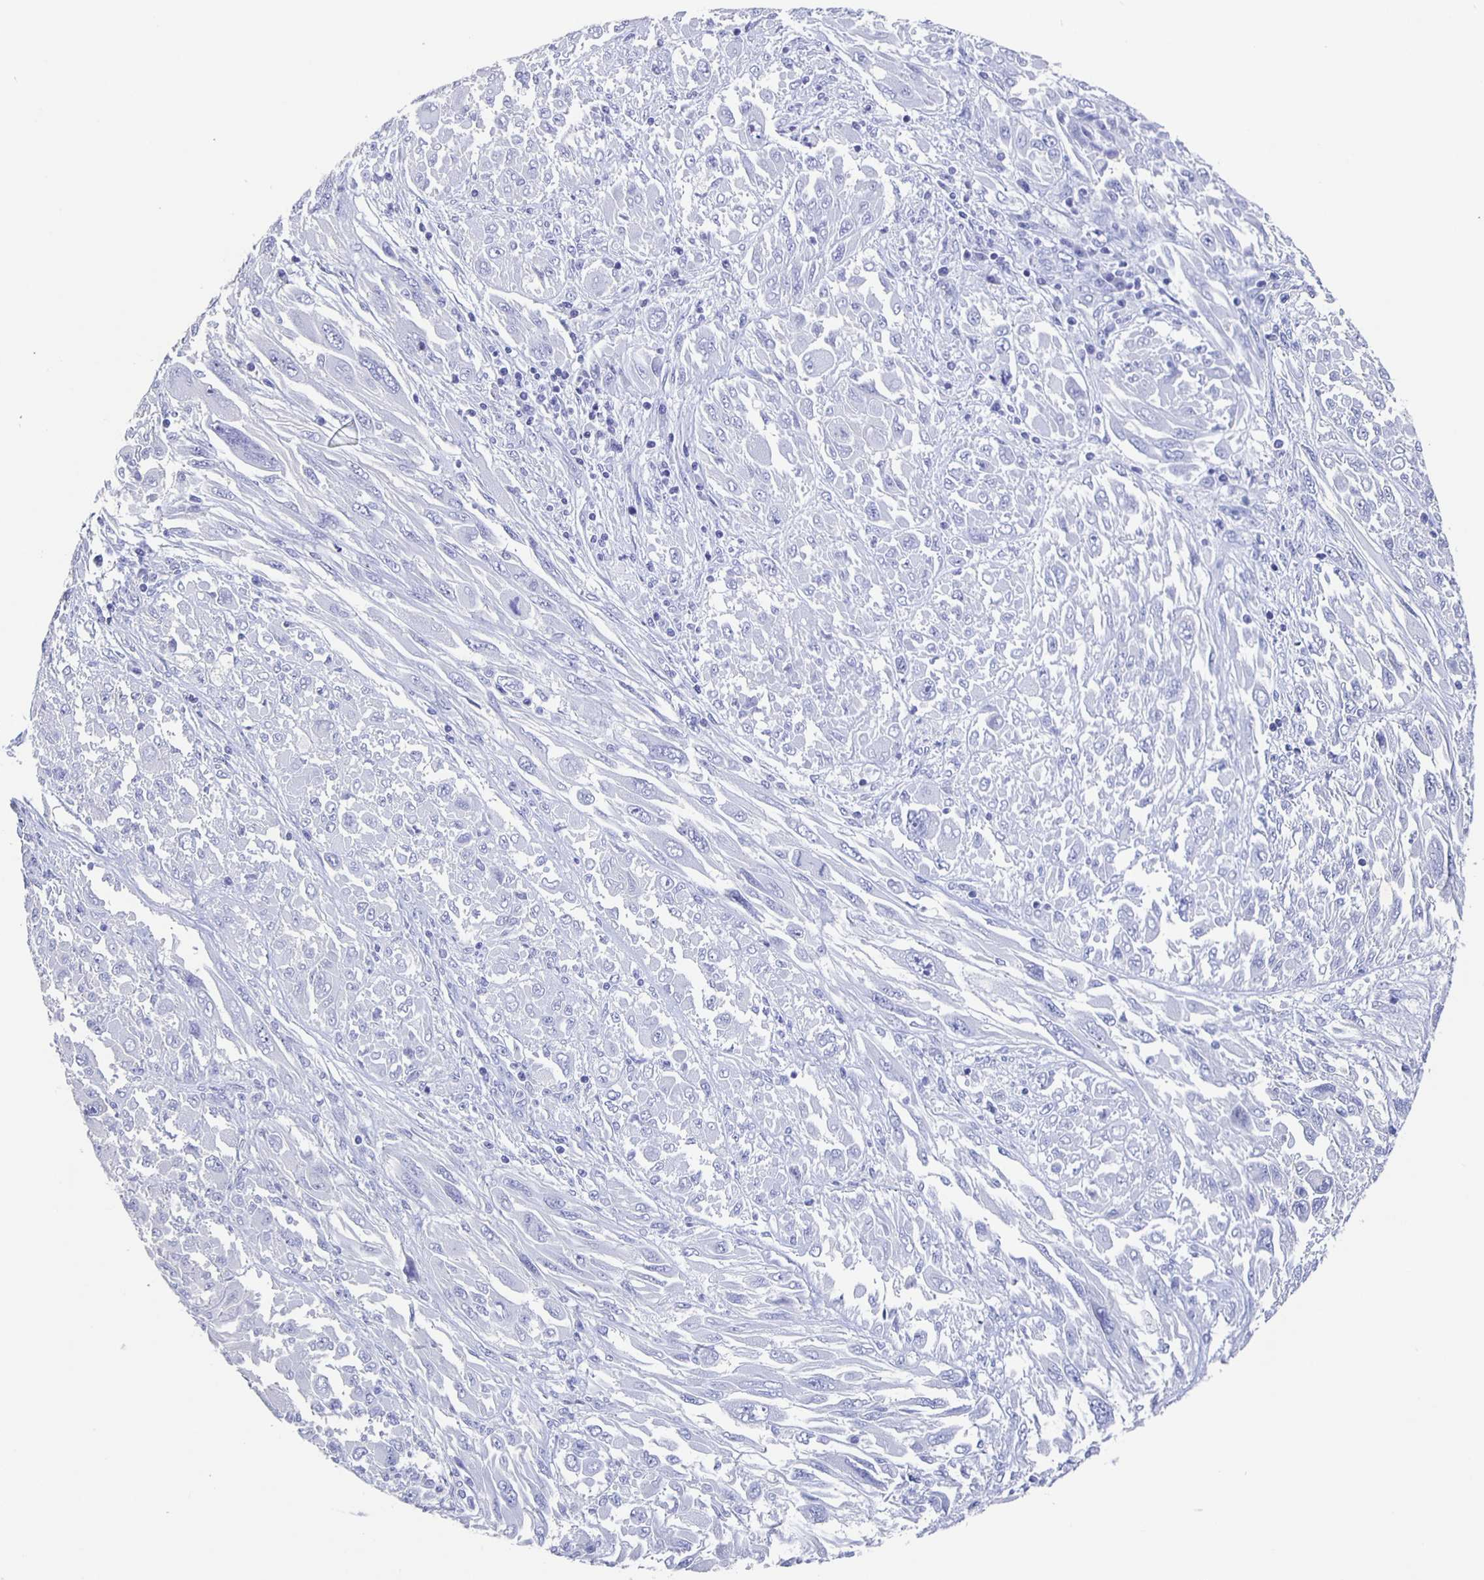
{"staining": {"intensity": "negative", "quantity": "none", "location": "none"}, "tissue": "melanoma", "cell_type": "Tumor cells", "image_type": "cancer", "snomed": [{"axis": "morphology", "description": "Malignant melanoma, NOS"}, {"axis": "topography", "description": "Skin"}], "caption": "A high-resolution photomicrograph shows IHC staining of malignant melanoma, which reveals no significant expression in tumor cells.", "gene": "SLC34A2", "patient": {"sex": "female", "age": 91}}